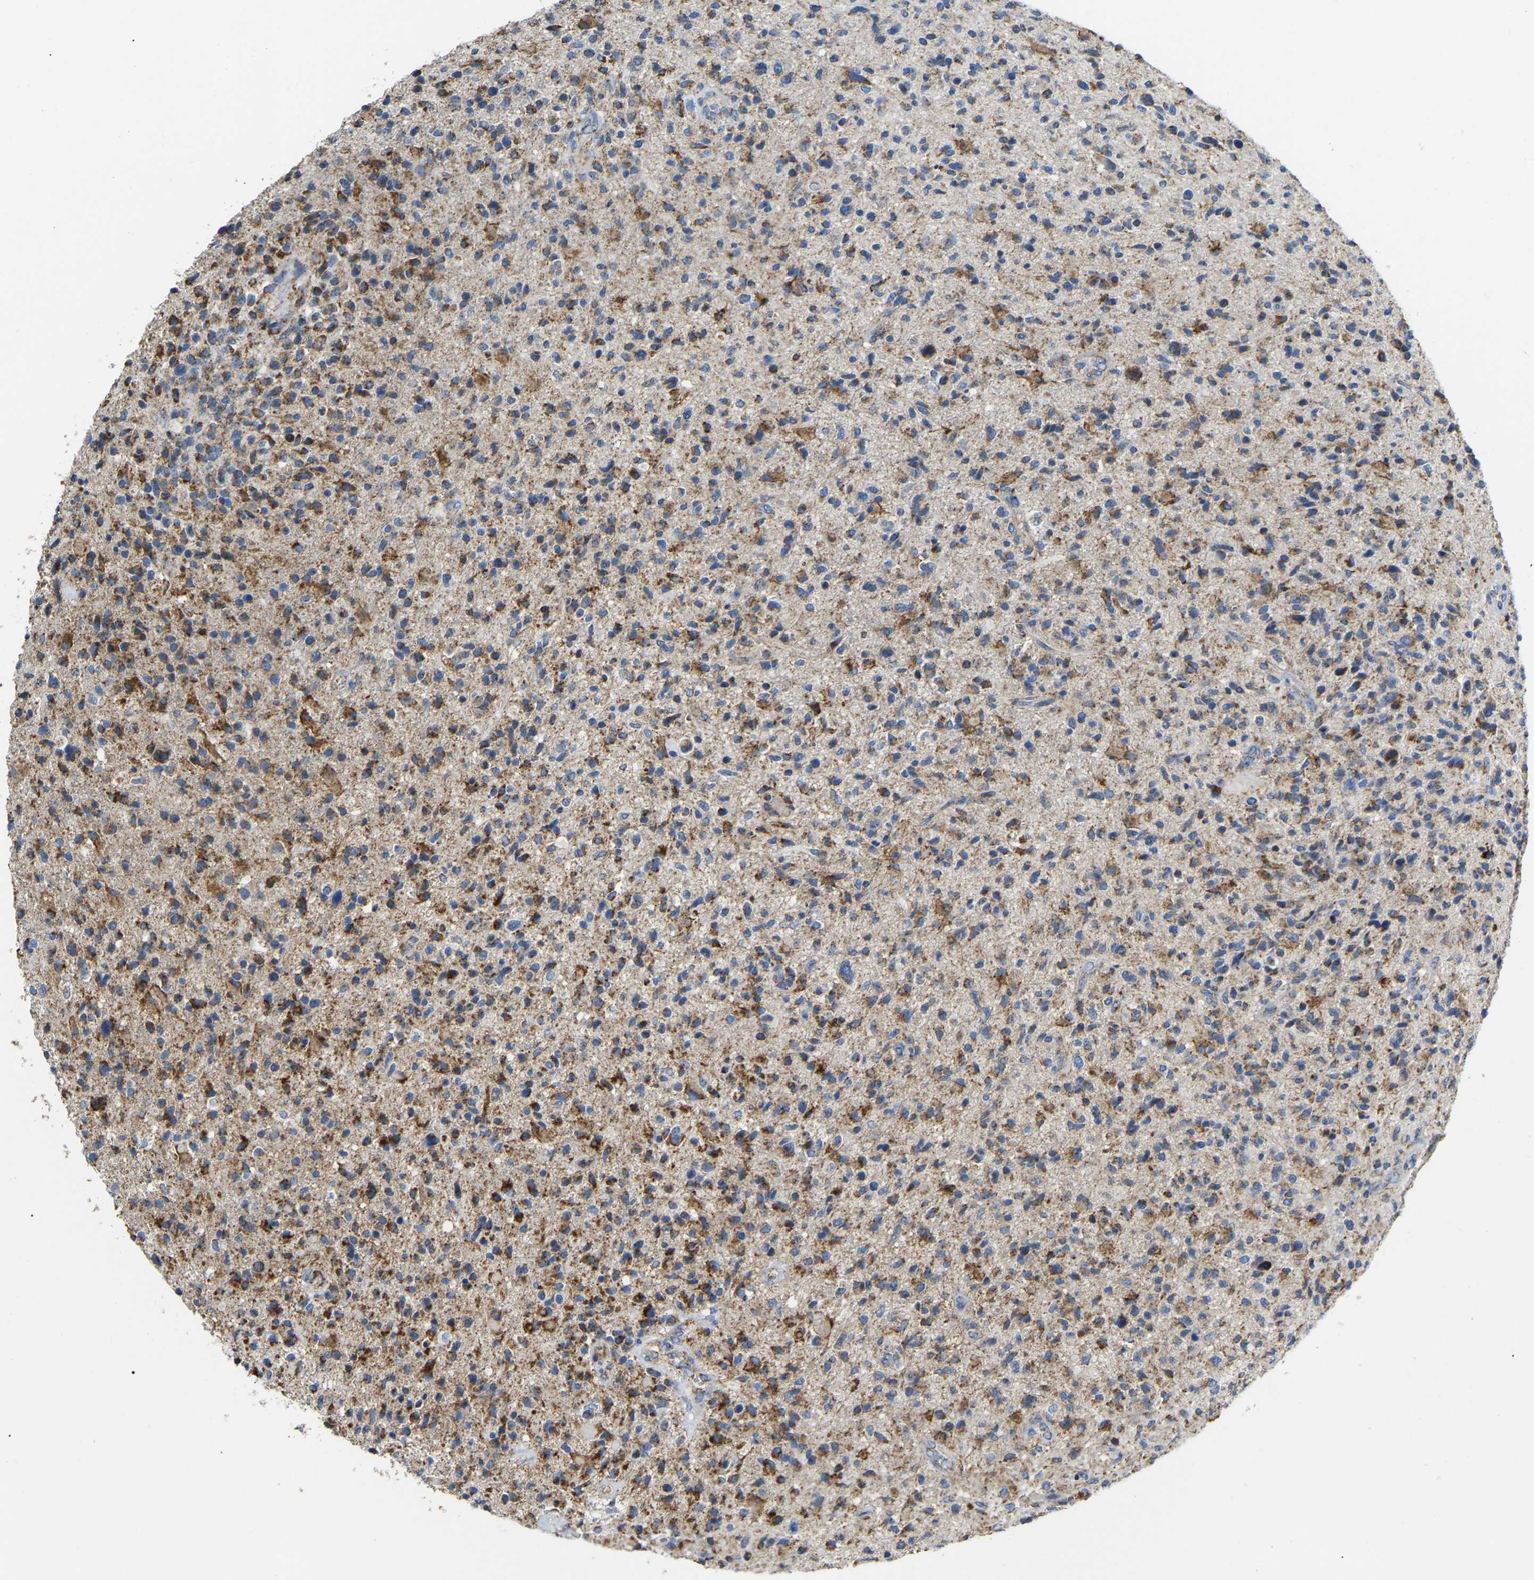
{"staining": {"intensity": "moderate", "quantity": ">75%", "location": "cytoplasmic/membranous"}, "tissue": "glioma", "cell_type": "Tumor cells", "image_type": "cancer", "snomed": [{"axis": "morphology", "description": "Glioma, malignant, High grade"}, {"axis": "topography", "description": "Brain"}], "caption": "DAB immunohistochemical staining of human glioma displays moderate cytoplasmic/membranous protein expression in about >75% of tumor cells. Immunohistochemistry stains the protein of interest in brown and the nuclei are stained blue.", "gene": "HIBADH", "patient": {"sex": "male", "age": 72}}